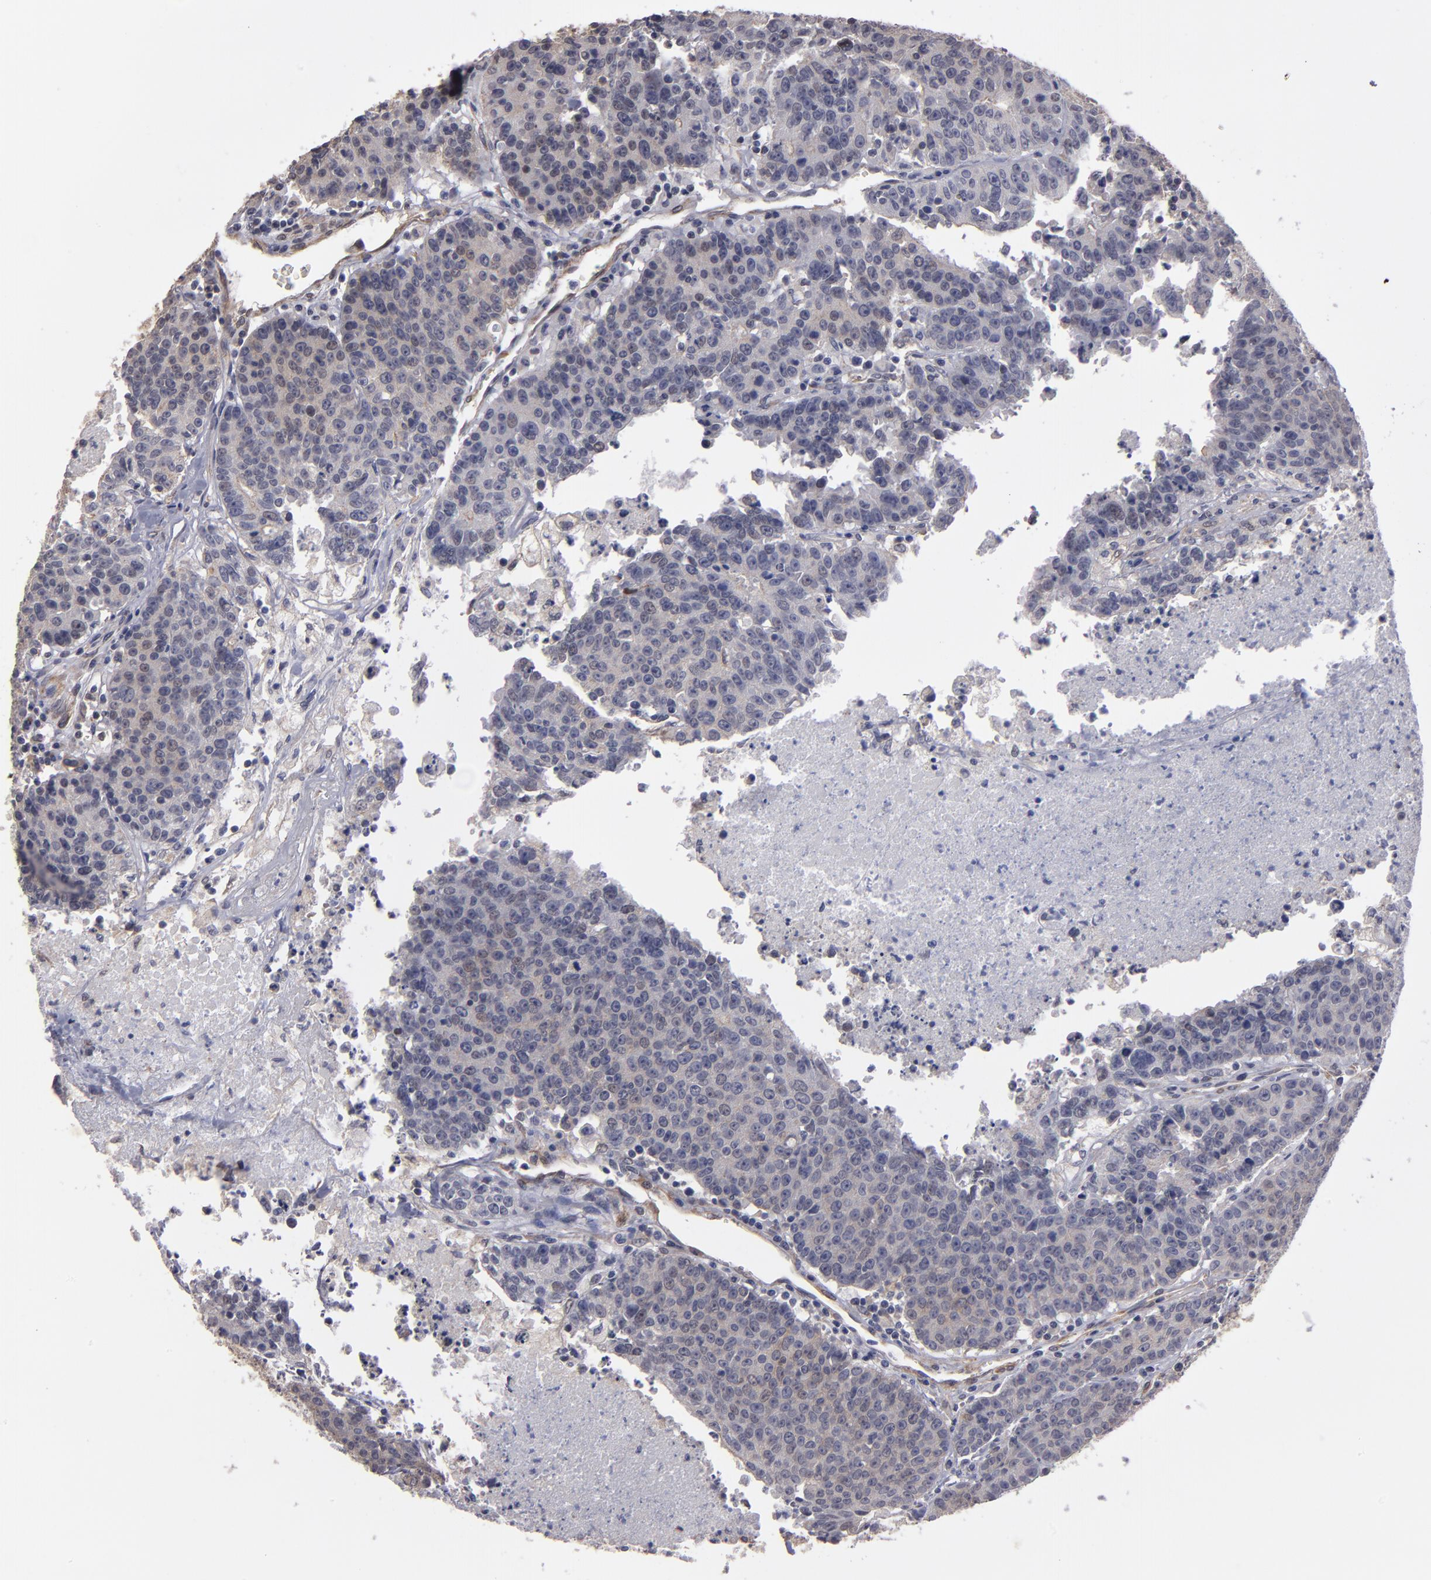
{"staining": {"intensity": "weak", "quantity": ">75%", "location": "cytoplasmic/membranous"}, "tissue": "colorectal cancer", "cell_type": "Tumor cells", "image_type": "cancer", "snomed": [{"axis": "morphology", "description": "Adenocarcinoma, NOS"}, {"axis": "topography", "description": "Colon"}], "caption": "Immunohistochemistry (IHC) staining of colorectal cancer (adenocarcinoma), which reveals low levels of weak cytoplasmic/membranous positivity in approximately >75% of tumor cells indicating weak cytoplasmic/membranous protein staining. The staining was performed using DAB (3,3'-diaminobenzidine) (brown) for protein detection and nuclei were counterstained in hematoxylin (blue).", "gene": "NDRG2", "patient": {"sex": "female", "age": 53}}